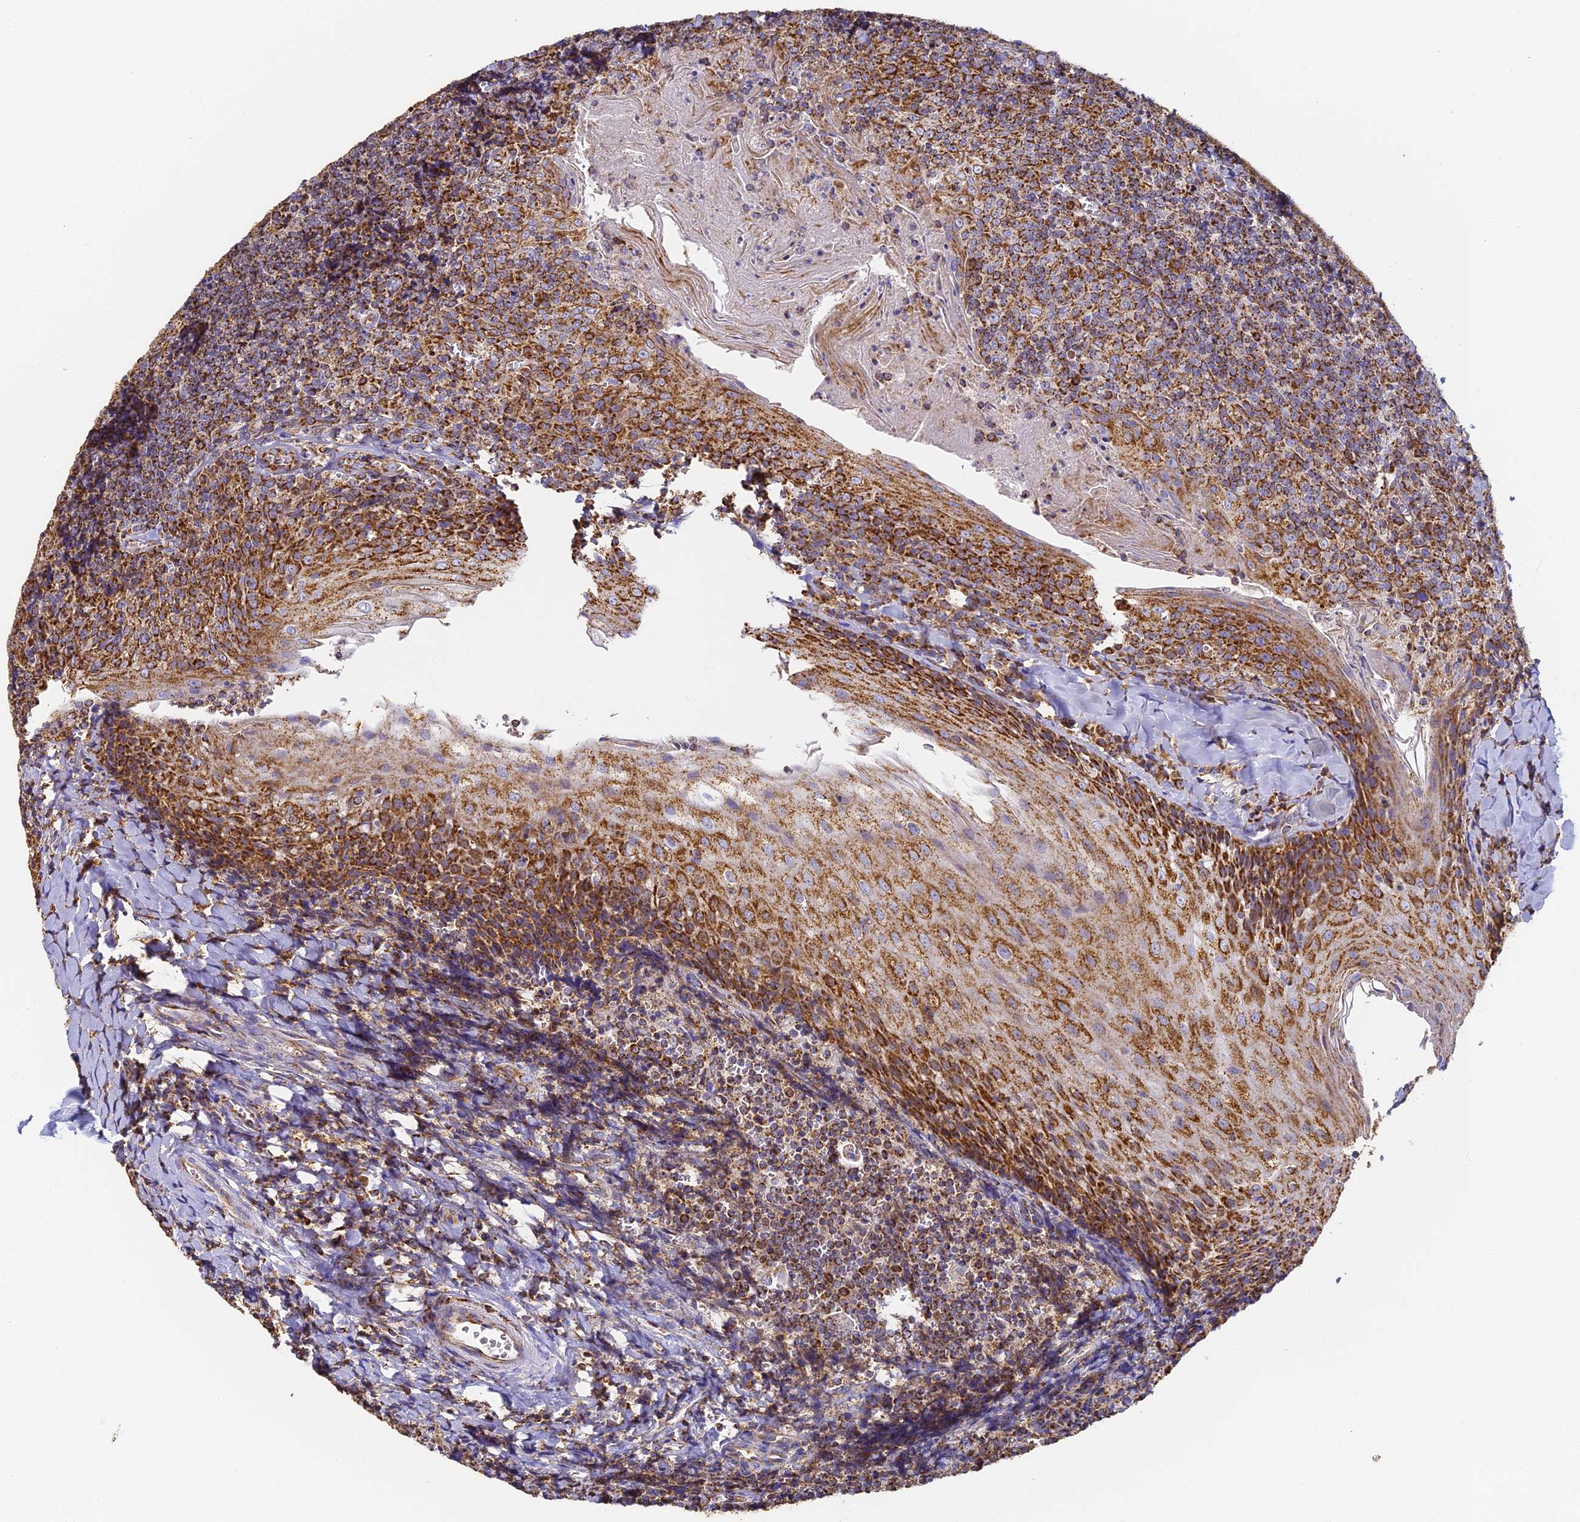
{"staining": {"intensity": "strong", "quantity": "25%-75%", "location": "cytoplasmic/membranous"}, "tissue": "tonsil", "cell_type": "Germinal center cells", "image_type": "normal", "snomed": [{"axis": "morphology", "description": "Normal tissue, NOS"}, {"axis": "topography", "description": "Tonsil"}], "caption": "Immunohistochemical staining of normal tonsil displays high levels of strong cytoplasmic/membranous positivity in approximately 25%-75% of germinal center cells.", "gene": "COX6C", "patient": {"sex": "male", "age": 27}}